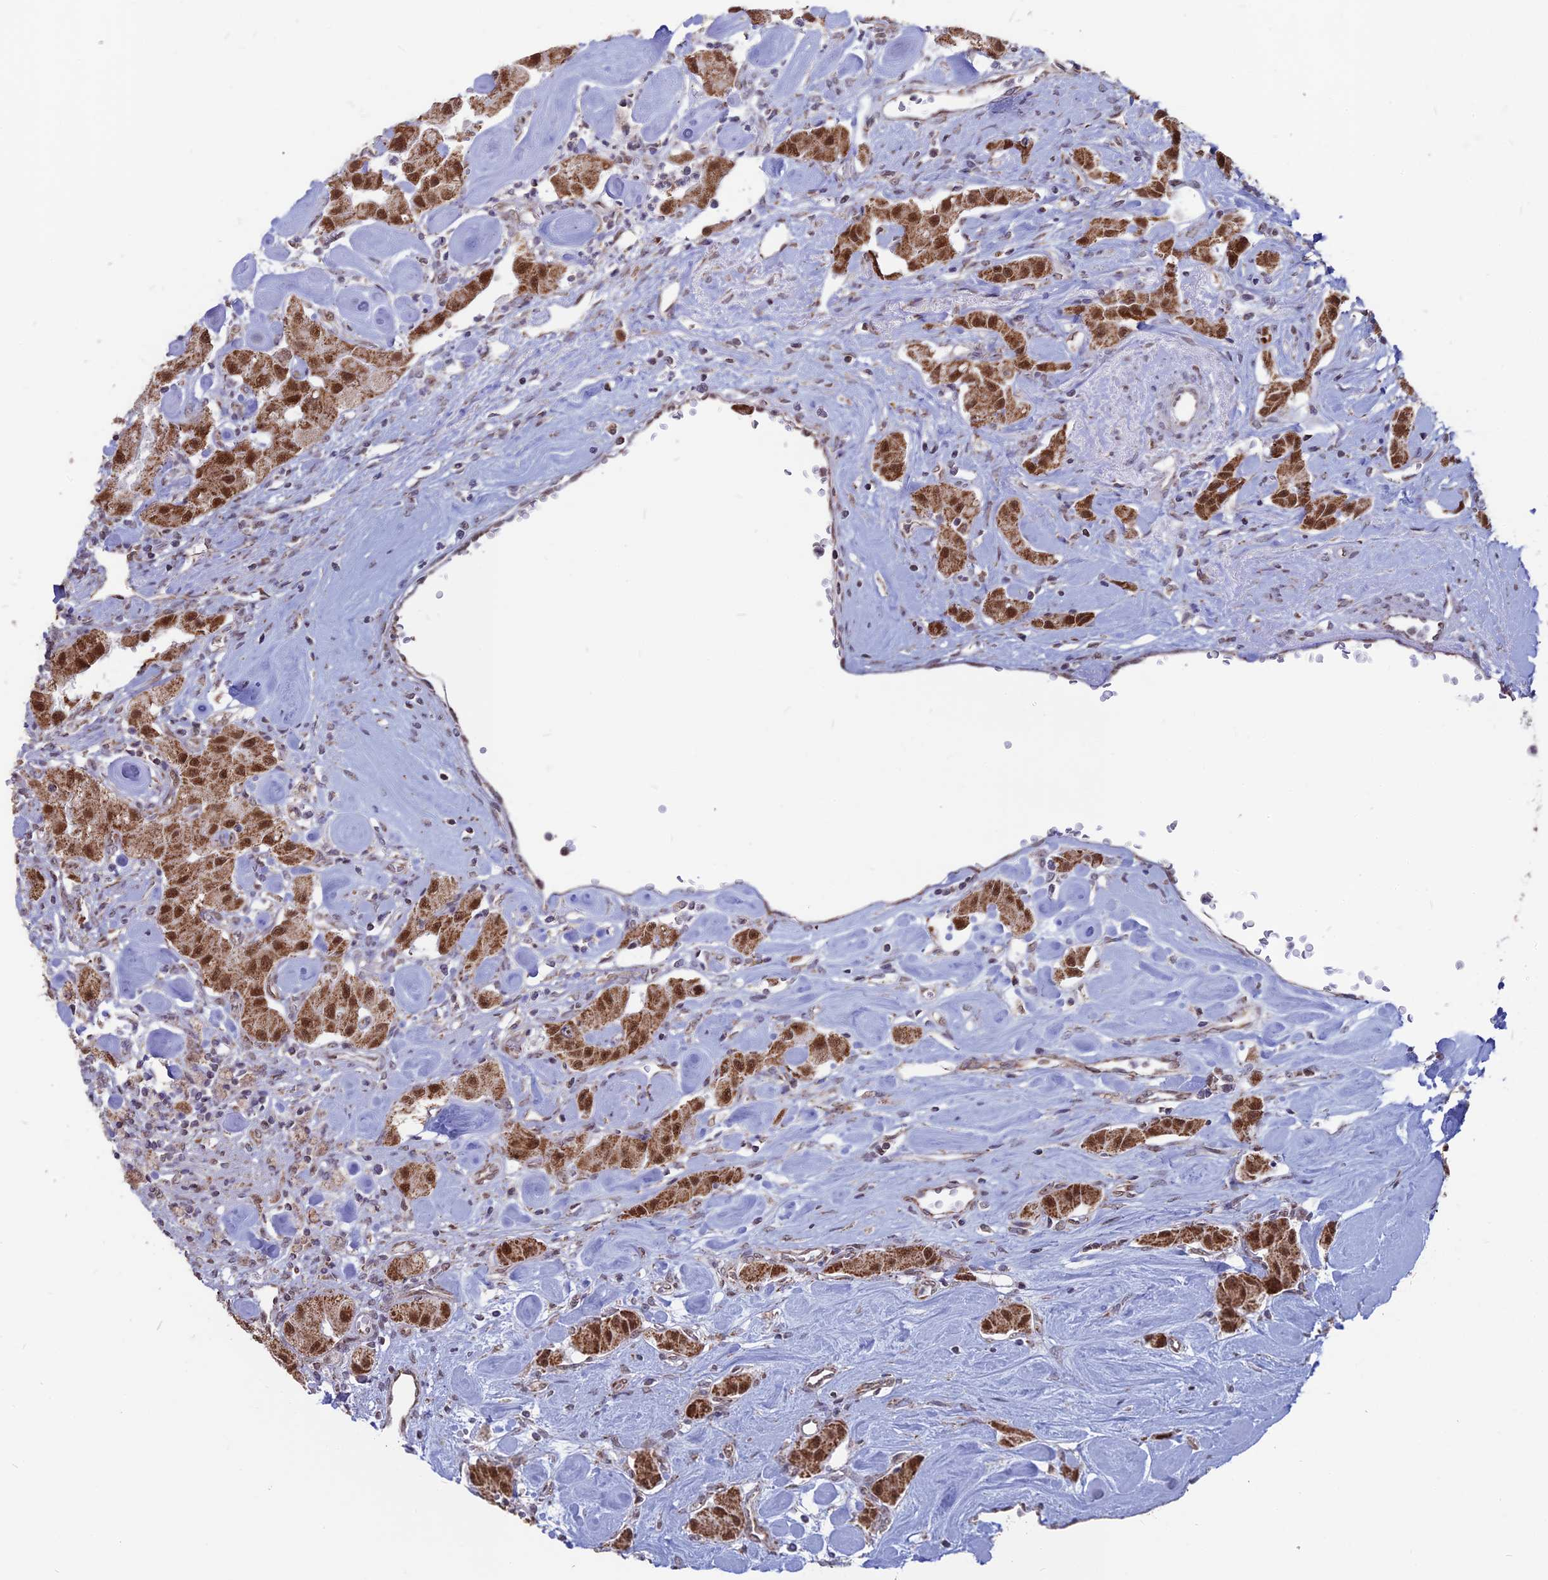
{"staining": {"intensity": "strong", "quantity": ">75%", "location": "cytoplasmic/membranous,nuclear"}, "tissue": "carcinoid", "cell_type": "Tumor cells", "image_type": "cancer", "snomed": [{"axis": "morphology", "description": "Carcinoid, malignant, NOS"}, {"axis": "topography", "description": "Pancreas"}], "caption": "Strong cytoplasmic/membranous and nuclear staining is appreciated in approximately >75% of tumor cells in carcinoid.", "gene": "ARHGAP40", "patient": {"sex": "male", "age": 41}}